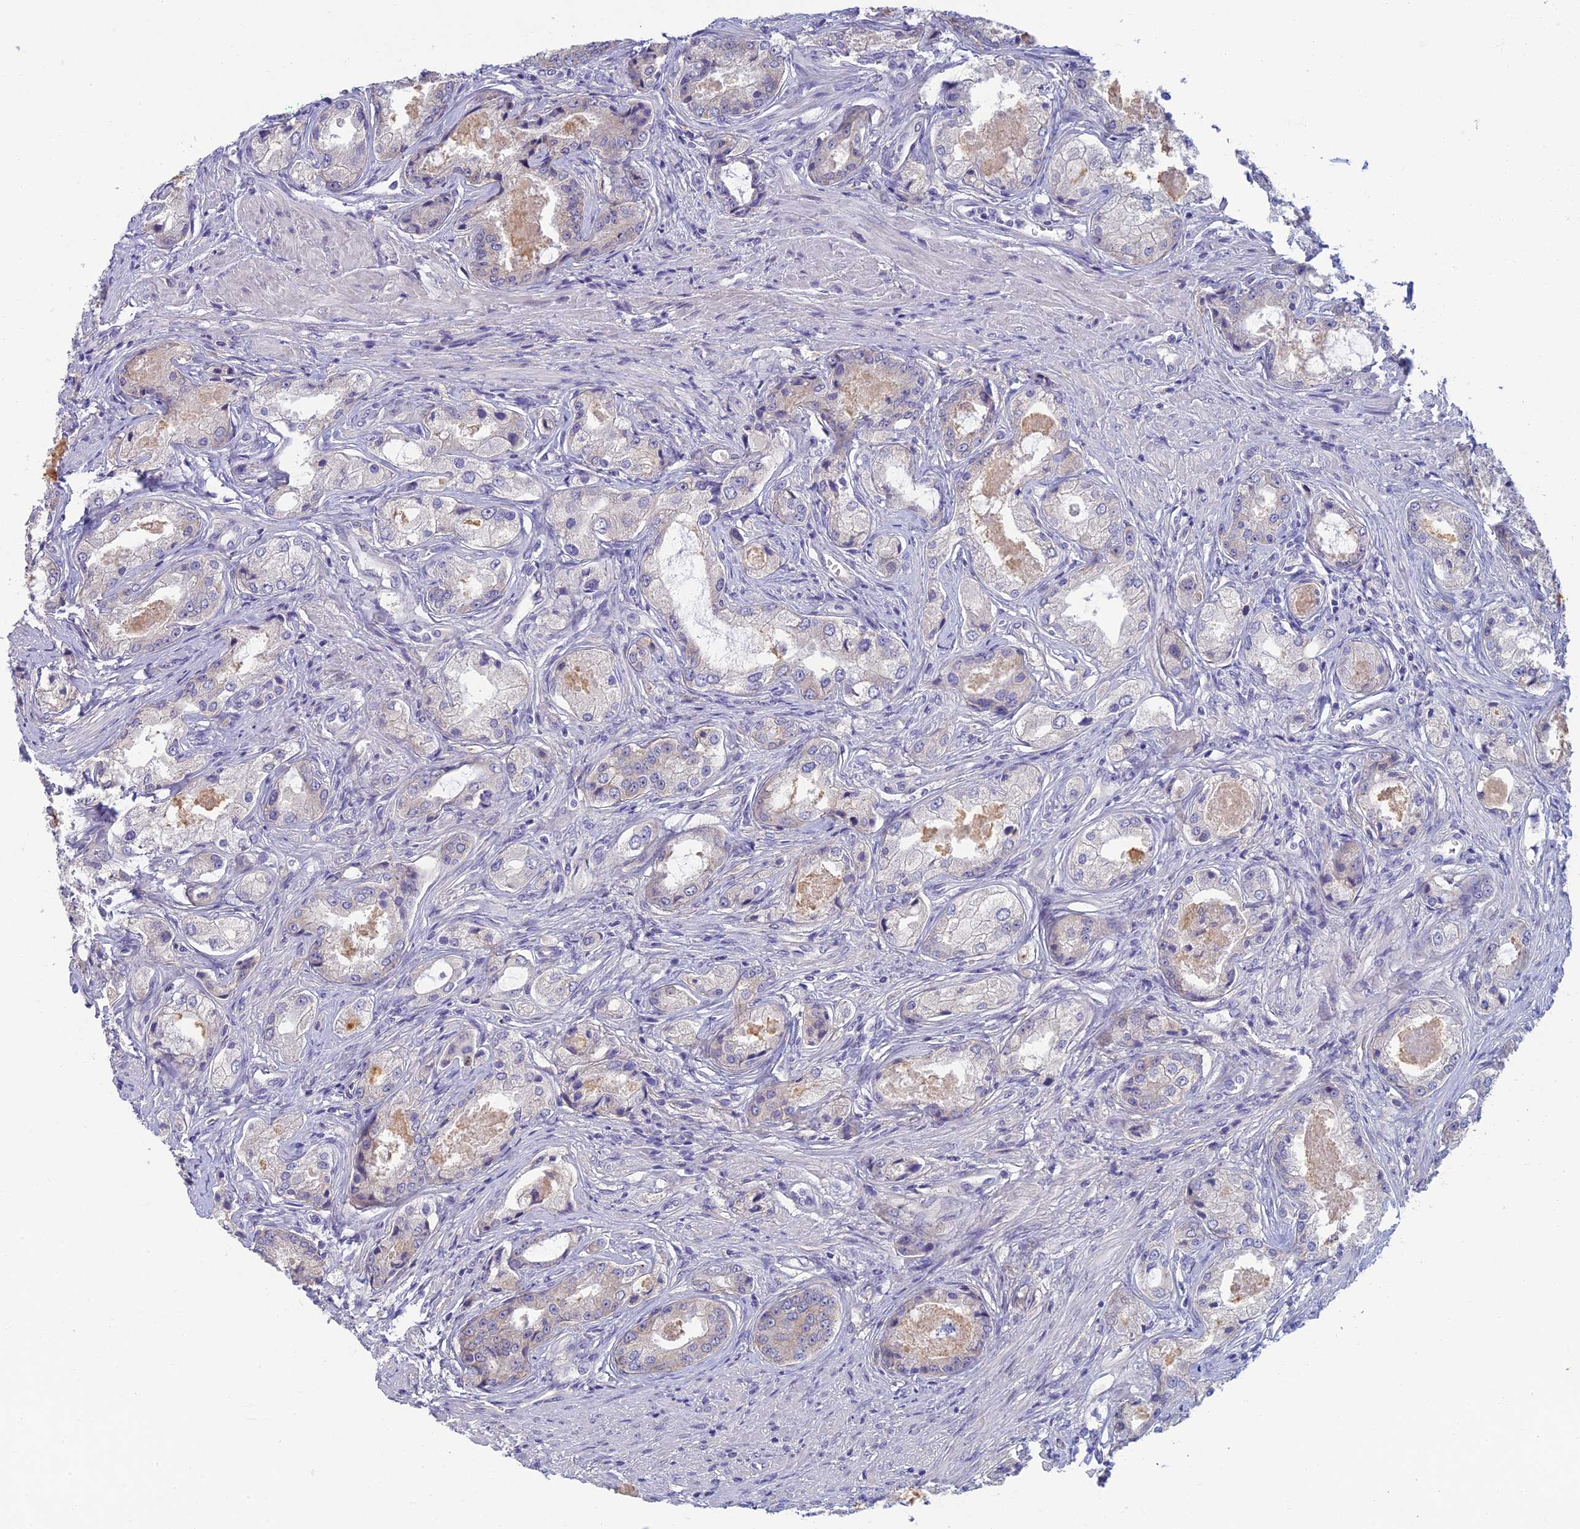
{"staining": {"intensity": "negative", "quantity": "none", "location": "none"}, "tissue": "prostate cancer", "cell_type": "Tumor cells", "image_type": "cancer", "snomed": [{"axis": "morphology", "description": "Adenocarcinoma, Low grade"}, {"axis": "topography", "description": "Prostate"}], "caption": "Immunohistochemical staining of human prostate cancer (adenocarcinoma (low-grade)) displays no significant expression in tumor cells.", "gene": "NEURL1", "patient": {"sex": "male", "age": 68}}